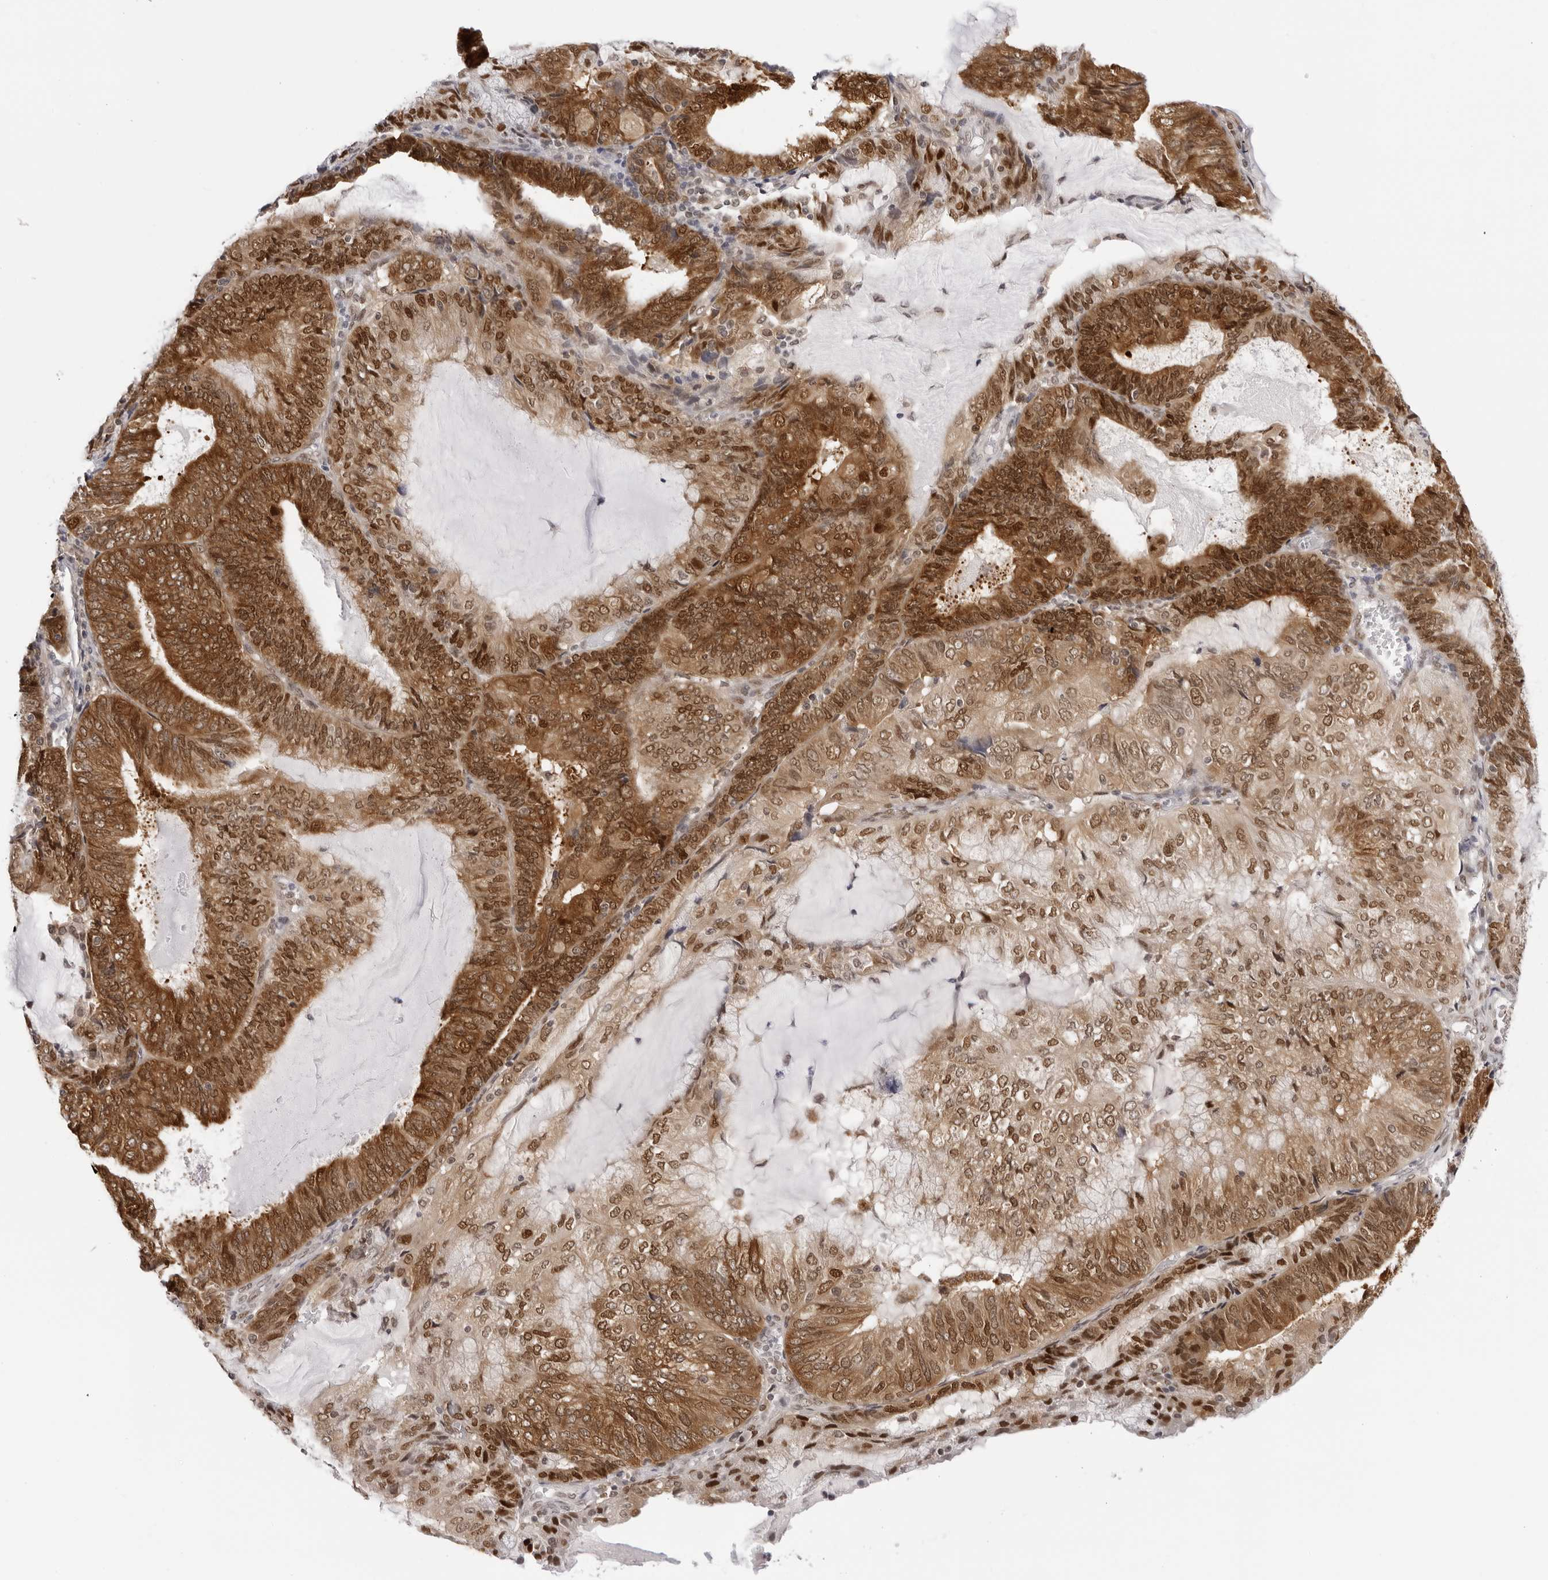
{"staining": {"intensity": "strong", "quantity": ">75%", "location": "cytoplasmic/membranous,nuclear"}, "tissue": "endometrial cancer", "cell_type": "Tumor cells", "image_type": "cancer", "snomed": [{"axis": "morphology", "description": "Adenocarcinoma, NOS"}, {"axis": "topography", "description": "Endometrium"}], "caption": "Immunohistochemical staining of adenocarcinoma (endometrial) displays strong cytoplasmic/membranous and nuclear protein expression in about >75% of tumor cells. (IHC, brightfield microscopy, high magnification).", "gene": "WDR77", "patient": {"sex": "female", "age": 81}}